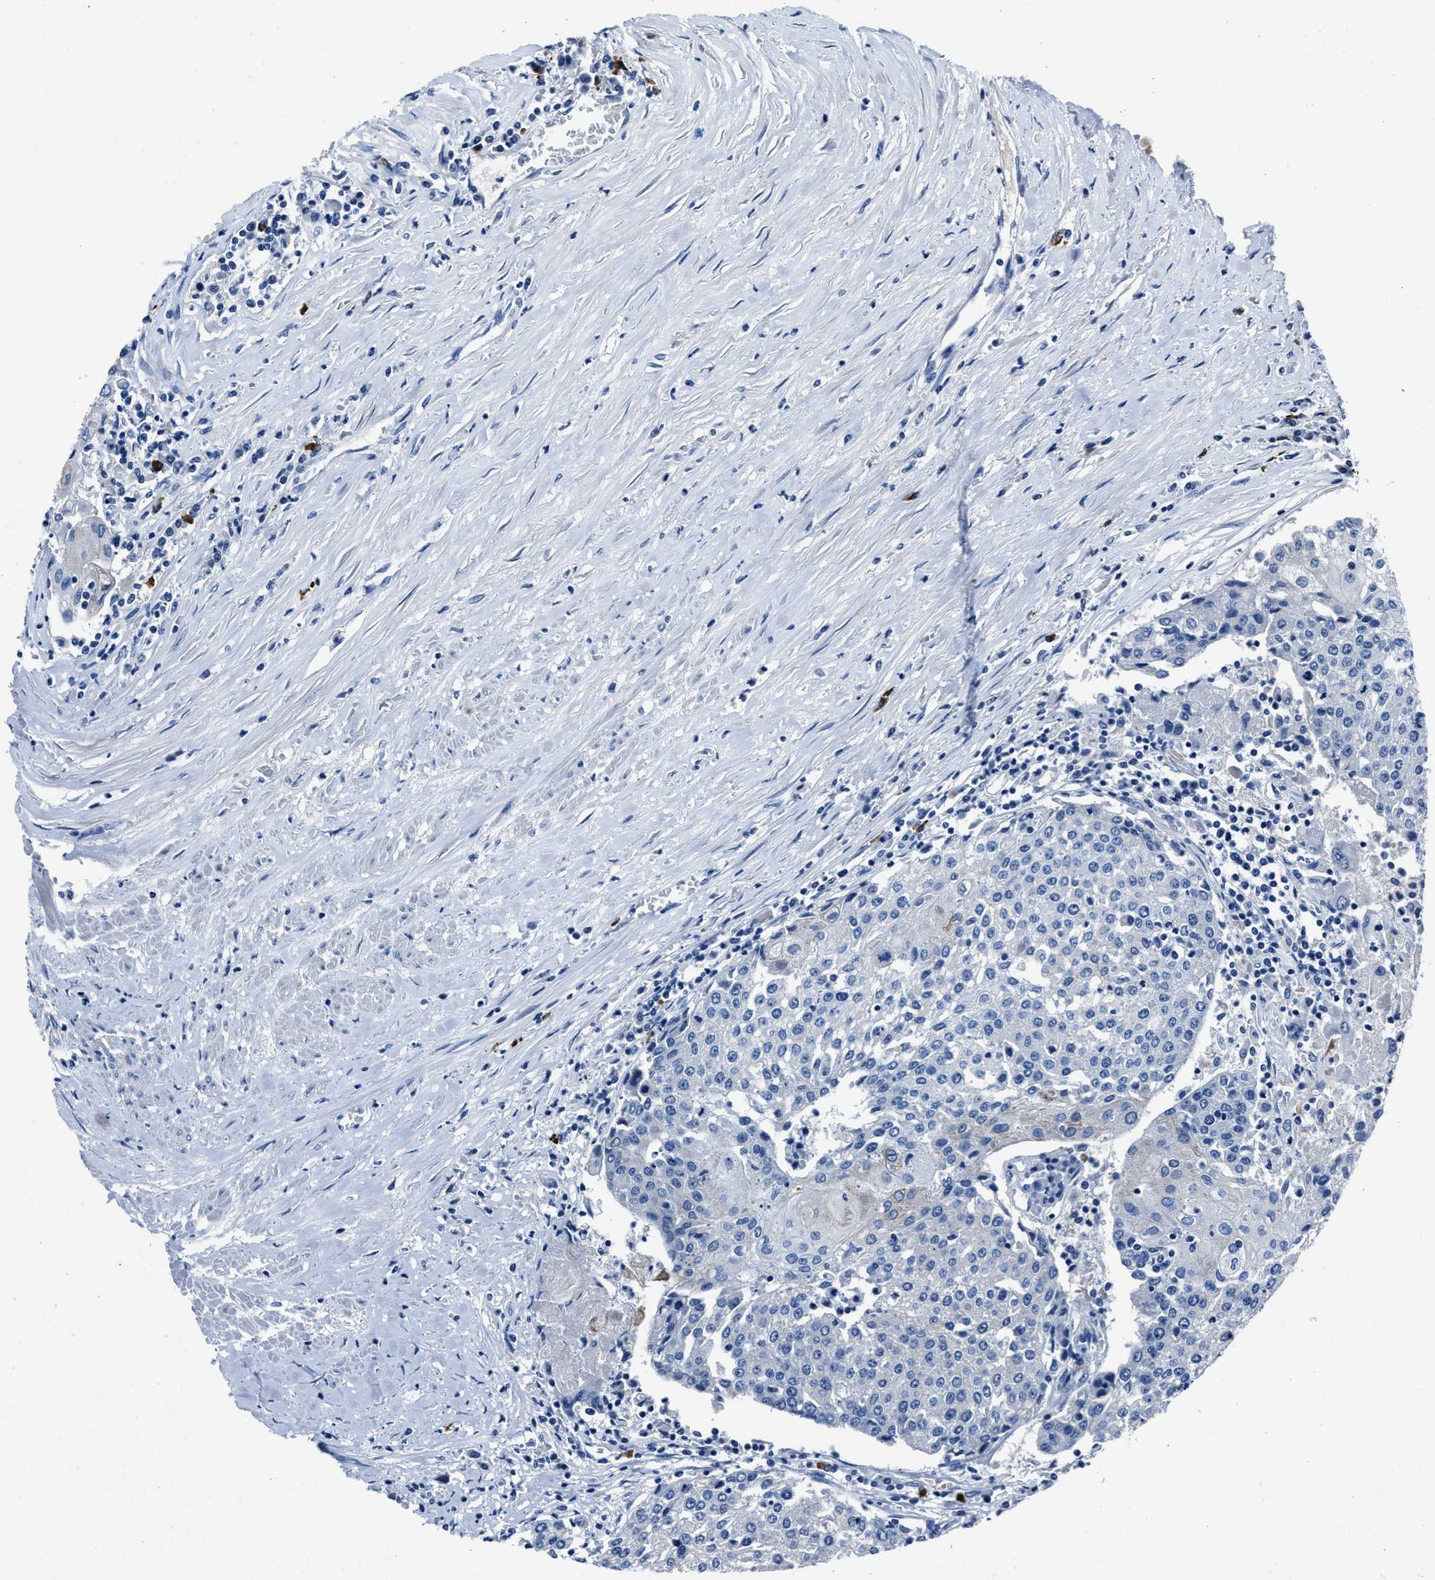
{"staining": {"intensity": "negative", "quantity": "none", "location": "none"}, "tissue": "urothelial cancer", "cell_type": "Tumor cells", "image_type": "cancer", "snomed": [{"axis": "morphology", "description": "Urothelial carcinoma, High grade"}, {"axis": "topography", "description": "Urinary bladder"}], "caption": "Tumor cells show no significant protein expression in urothelial carcinoma (high-grade).", "gene": "NACAD", "patient": {"sex": "female", "age": 85}}